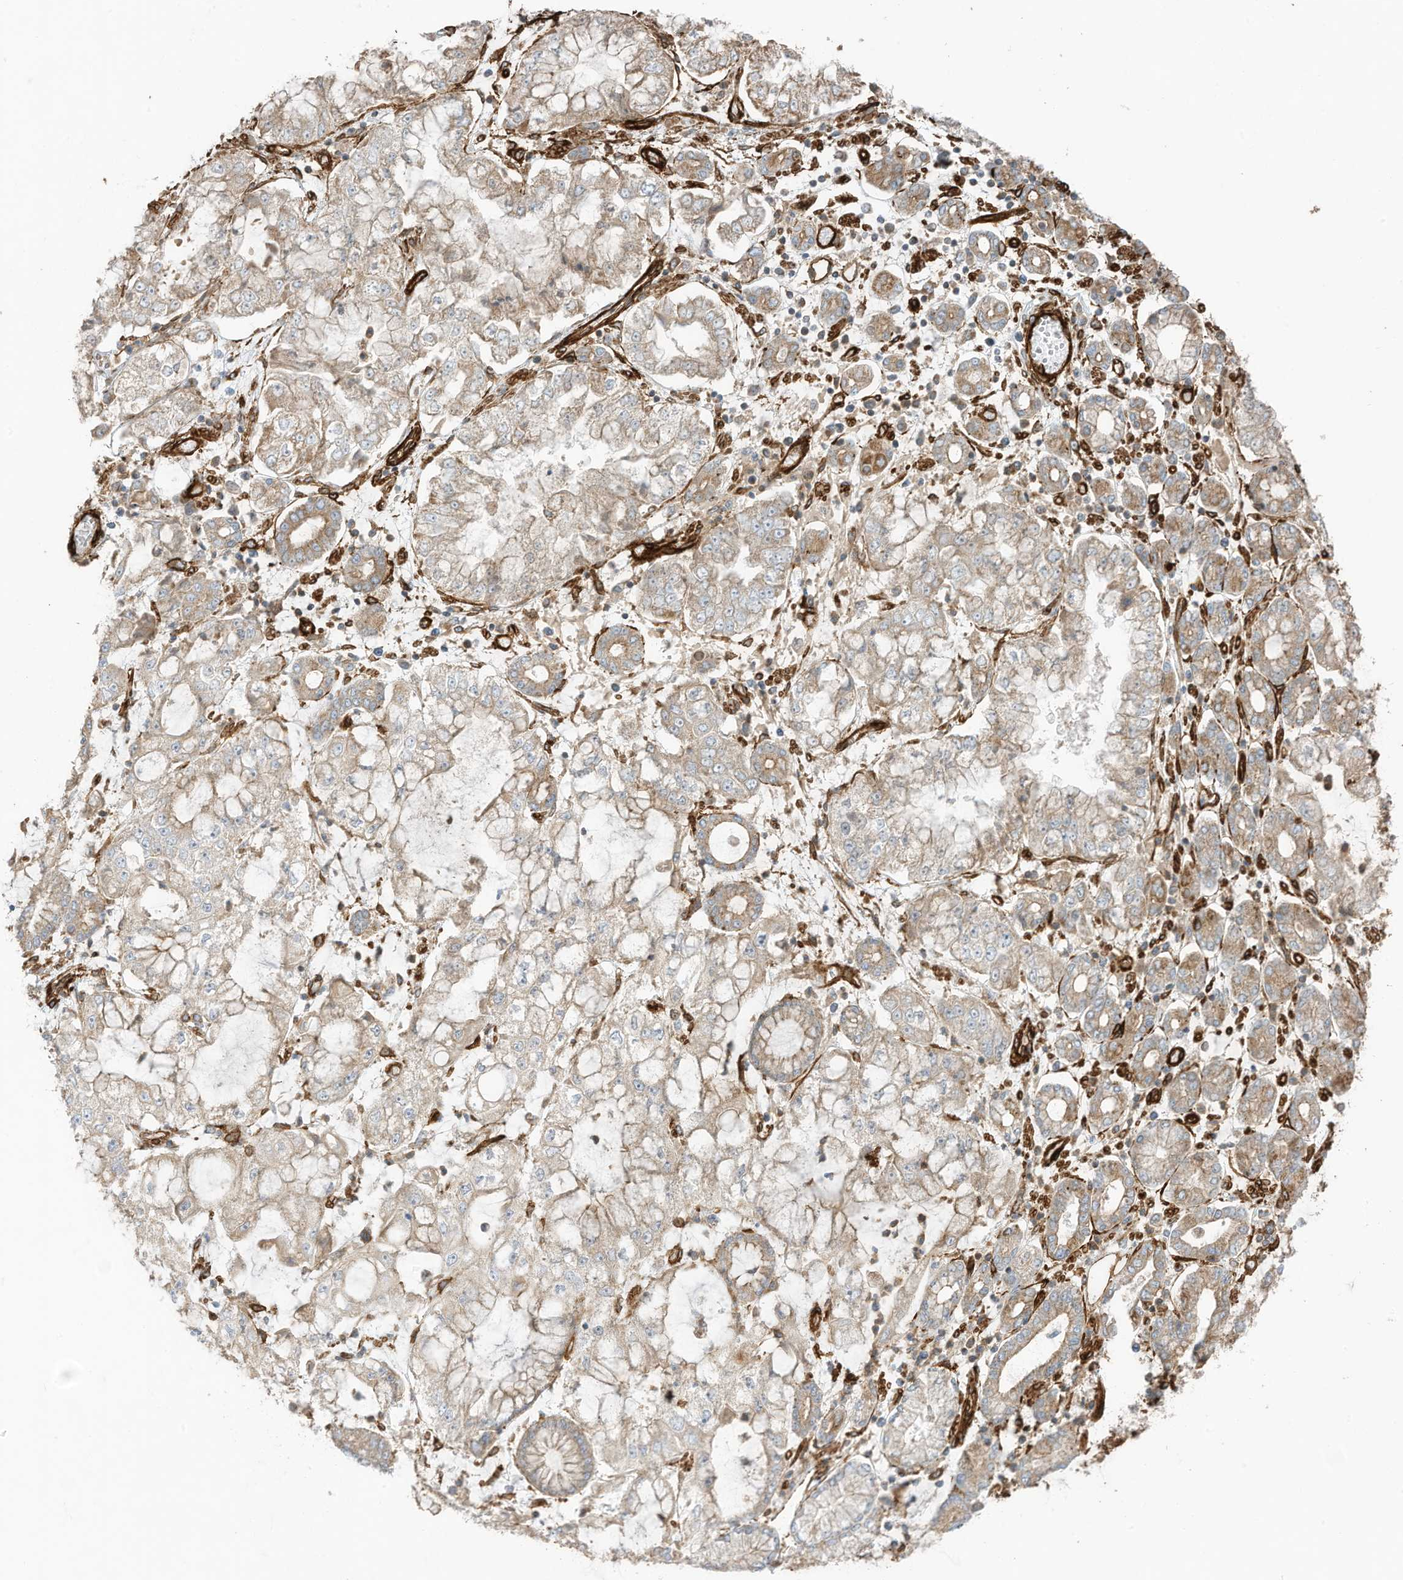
{"staining": {"intensity": "weak", "quantity": "25%-75%", "location": "cytoplasmic/membranous"}, "tissue": "stomach cancer", "cell_type": "Tumor cells", "image_type": "cancer", "snomed": [{"axis": "morphology", "description": "Adenocarcinoma, NOS"}, {"axis": "topography", "description": "Stomach"}], "caption": "Immunohistochemical staining of stomach cancer displays weak cytoplasmic/membranous protein staining in about 25%-75% of tumor cells.", "gene": "ABCB7", "patient": {"sex": "male", "age": 76}}